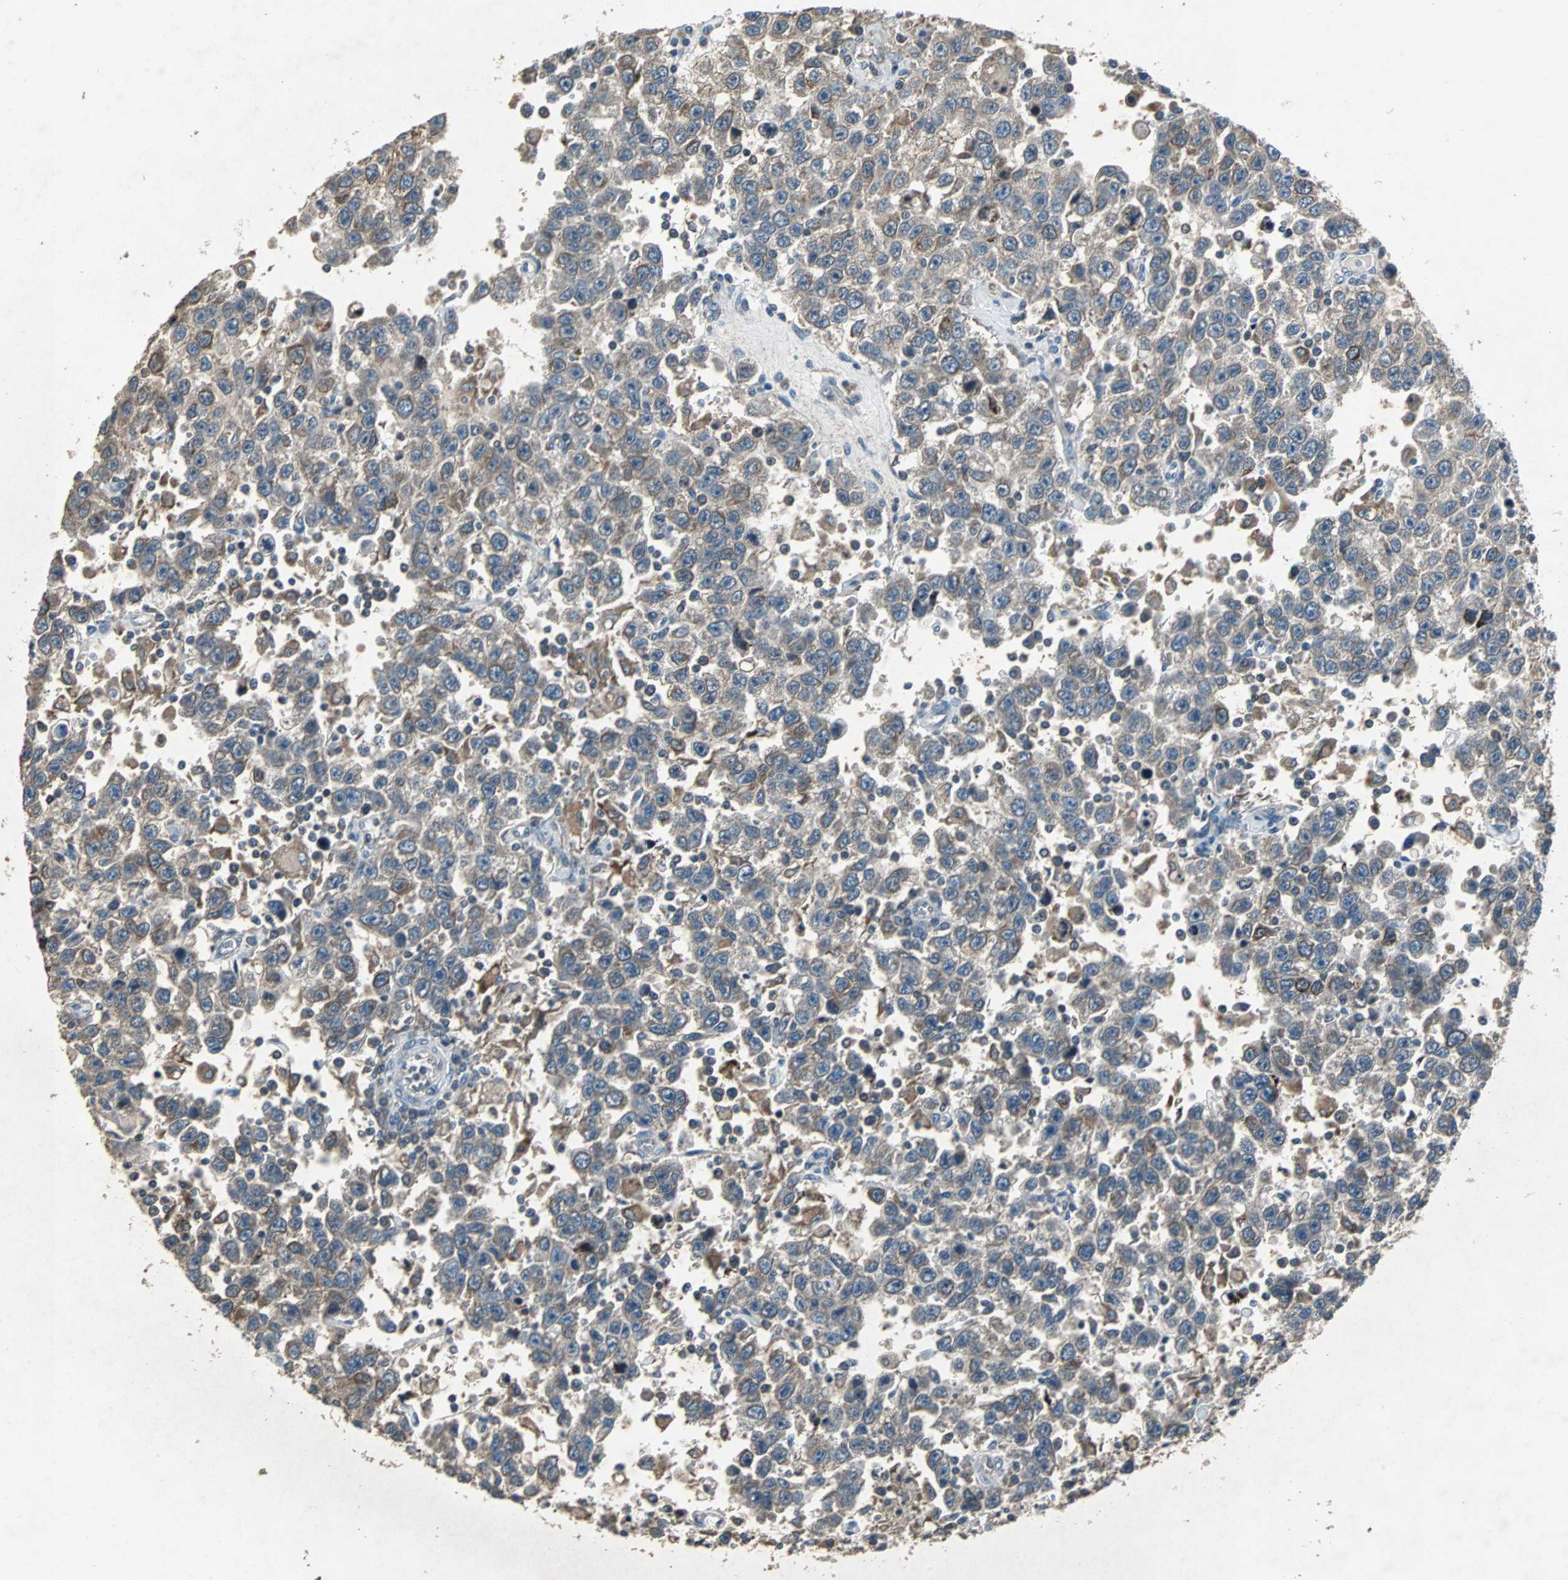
{"staining": {"intensity": "weak", "quantity": ">75%", "location": "cytoplasmic/membranous"}, "tissue": "testis cancer", "cell_type": "Tumor cells", "image_type": "cancer", "snomed": [{"axis": "morphology", "description": "Seminoma, NOS"}, {"axis": "topography", "description": "Testis"}], "caption": "Tumor cells show low levels of weak cytoplasmic/membranous expression in about >75% of cells in human testis cancer (seminoma). The protein is stained brown, and the nuclei are stained in blue (DAB (3,3'-diaminobenzidine) IHC with brightfield microscopy, high magnification).", "gene": "SOS1", "patient": {"sex": "male", "age": 41}}